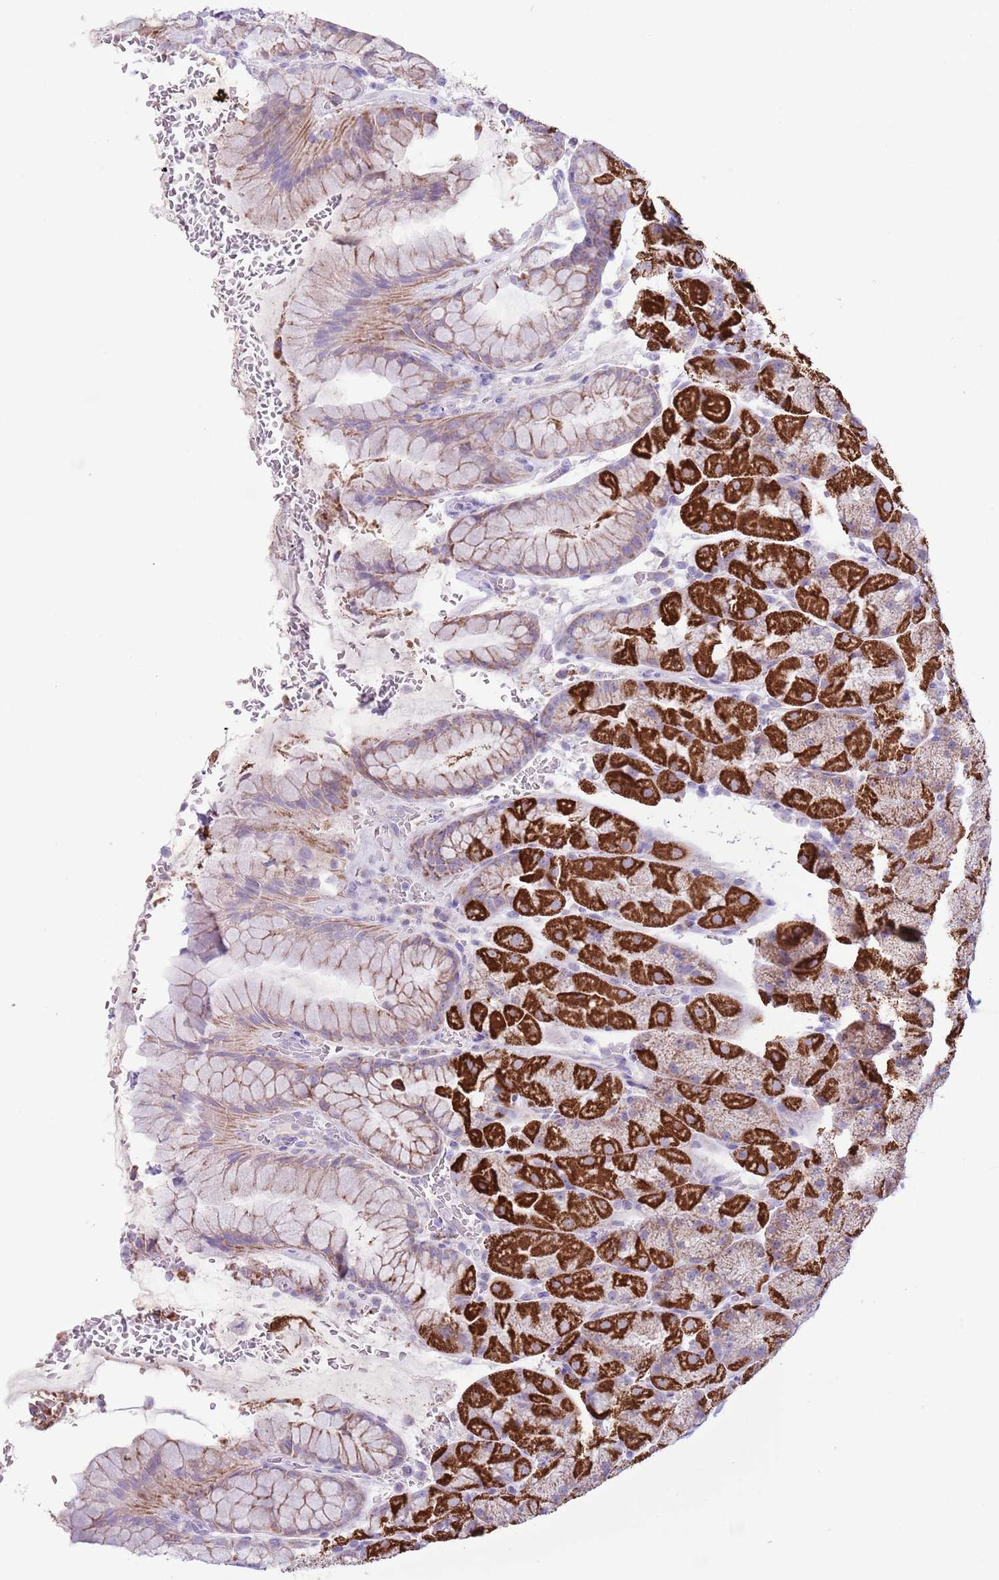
{"staining": {"intensity": "strong", "quantity": "25%-75%", "location": "cytoplasmic/membranous"}, "tissue": "stomach", "cell_type": "Glandular cells", "image_type": "normal", "snomed": [{"axis": "morphology", "description": "Normal tissue, NOS"}, {"axis": "topography", "description": "Stomach, upper"}, {"axis": "topography", "description": "Stomach, lower"}], "caption": "Immunohistochemical staining of unremarkable stomach reveals 25%-75% levels of strong cytoplasmic/membranous protein positivity in approximately 25%-75% of glandular cells.", "gene": "ATP6V1B1", "patient": {"sex": "male", "age": 67}}